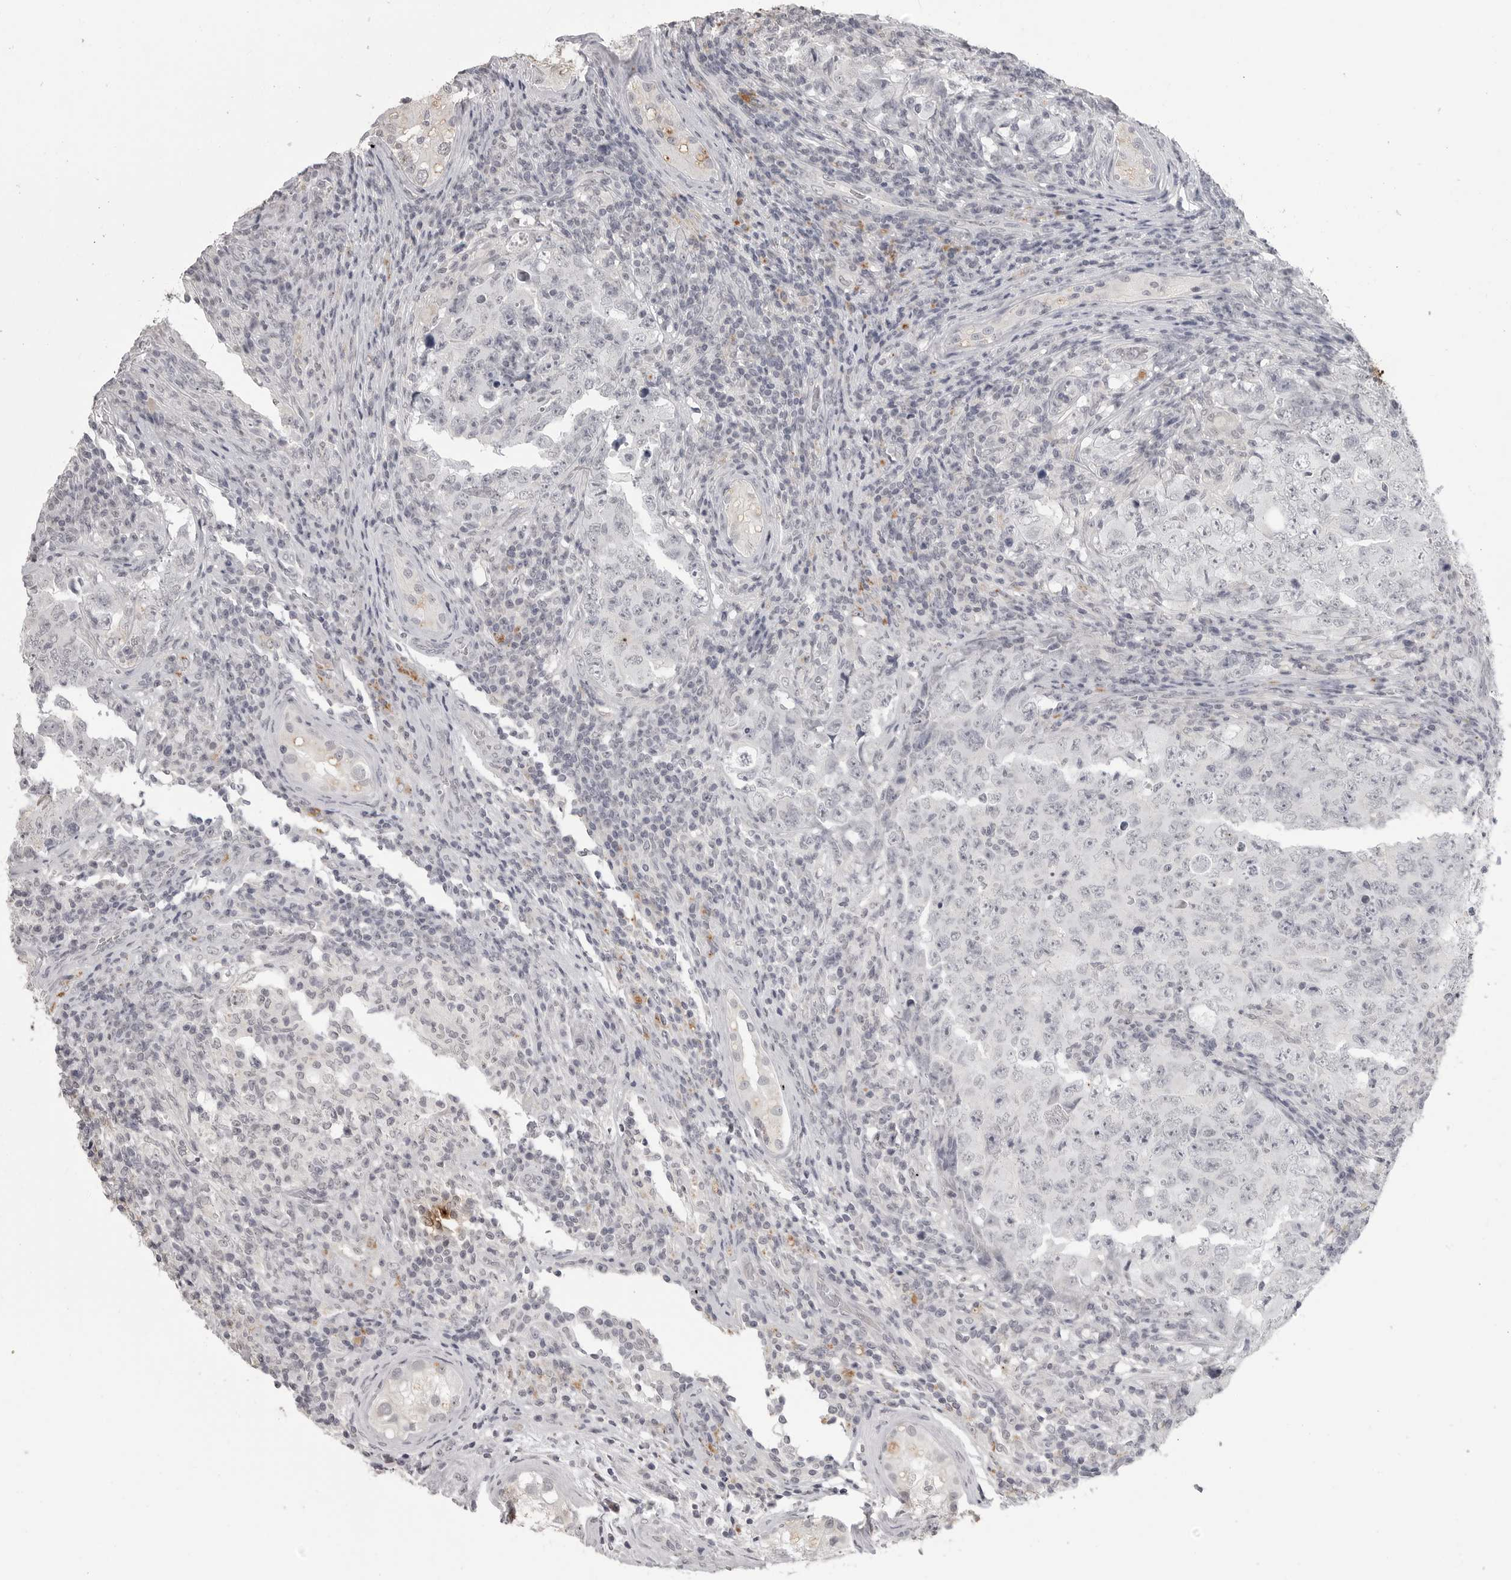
{"staining": {"intensity": "negative", "quantity": "none", "location": "none"}, "tissue": "testis cancer", "cell_type": "Tumor cells", "image_type": "cancer", "snomed": [{"axis": "morphology", "description": "Carcinoma, Embryonal, NOS"}, {"axis": "topography", "description": "Testis"}], "caption": "Histopathology image shows no protein expression in tumor cells of embryonal carcinoma (testis) tissue.", "gene": "PRSS1", "patient": {"sex": "male", "age": 26}}